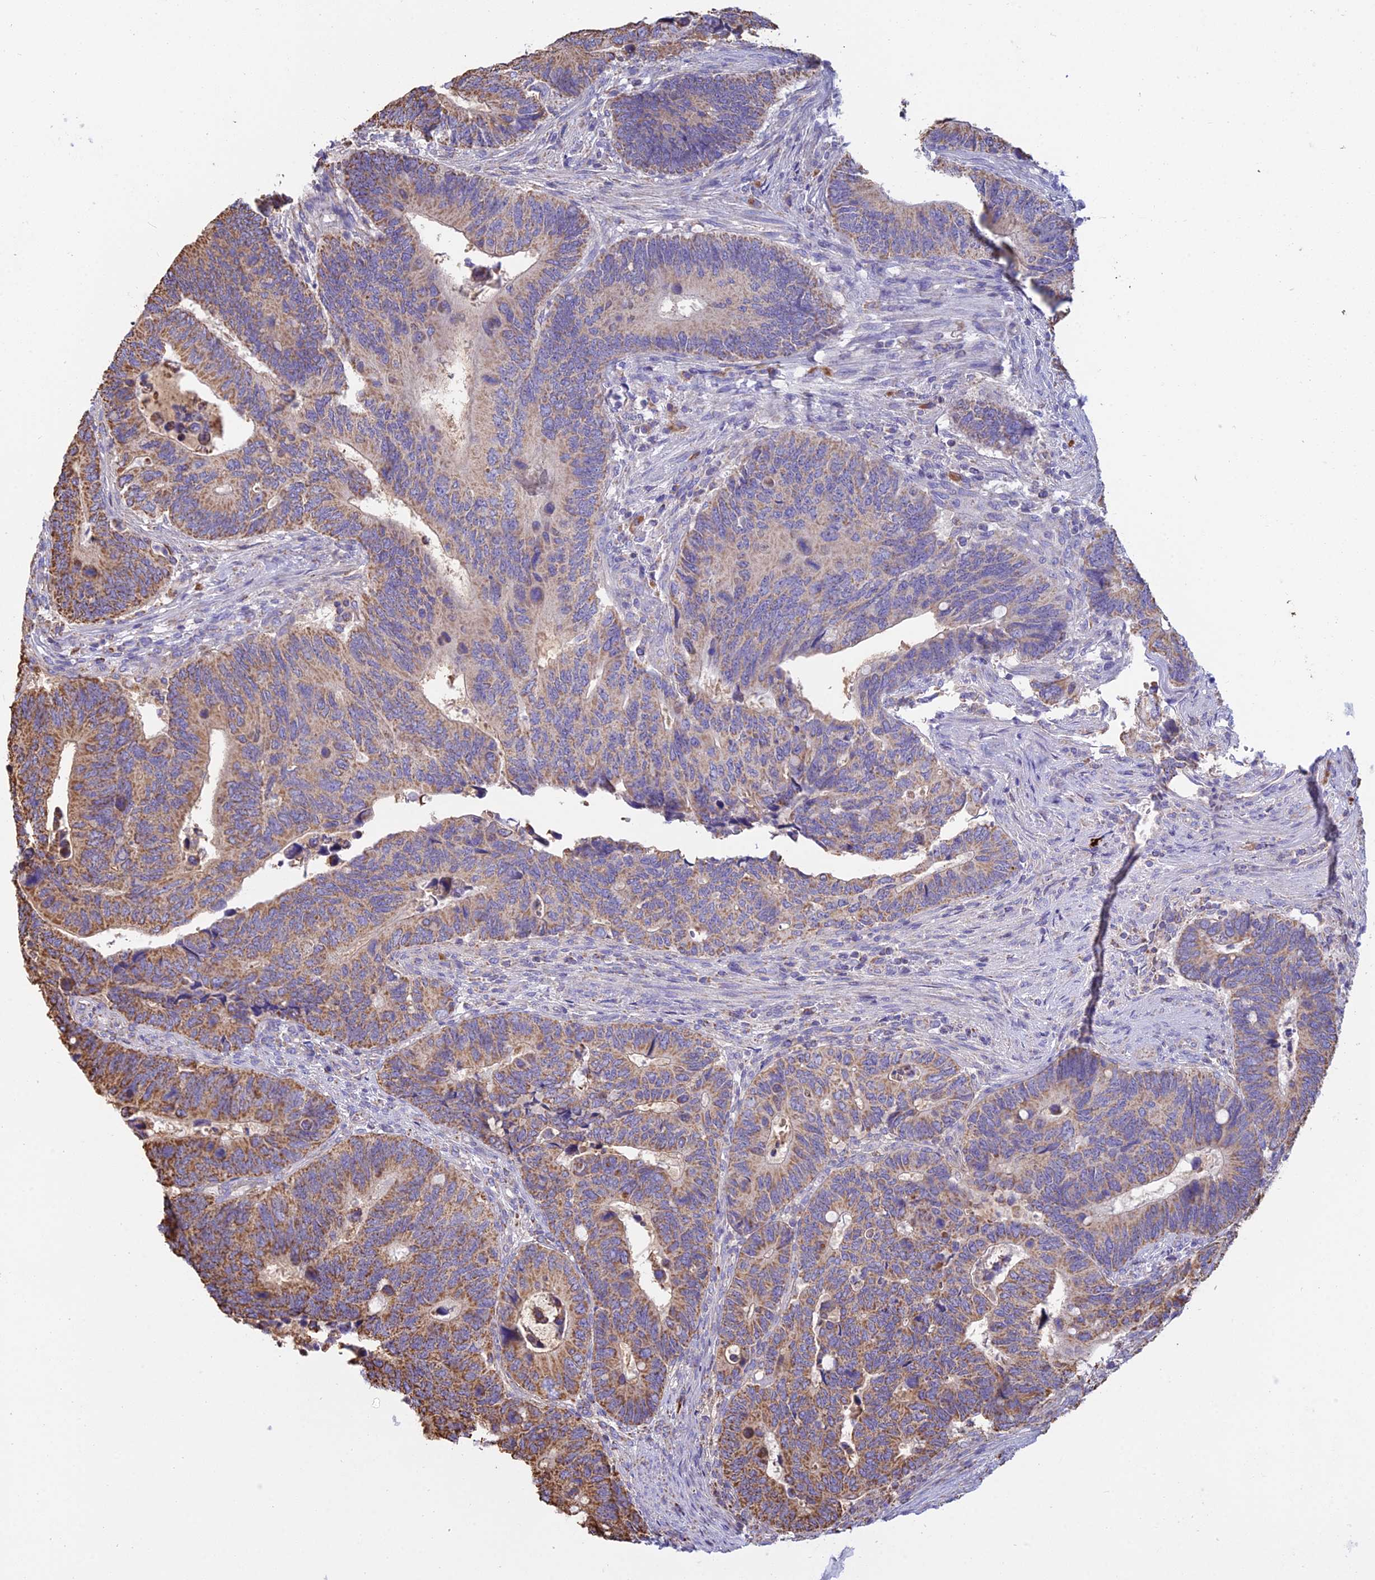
{"staining": {"intensity": "moderate", "quantity": ">75%", "location": "cytoplasmic/membranous"}, "tissue": "colorectal cancer", "cell_type": "Tumor cells", "image_type": "cancer", "snomed": [{"axis": "morphology", "description": "Adenocarcinoma, NOS"}, {"axis": "topography", "description": "Colon"}], "caption": "Protein expression analysis of colorectal cancer (adenocarcinoma) displays moderate cytoplasmic/membranous expression in about >75% of tumor cells. Using DAB (brown) and hematoxylin (blue) stains, captured at high magnification using brightfield microscopy.", "gene": "OR2W3", "patient": {"sex": "male", "age": 87}}